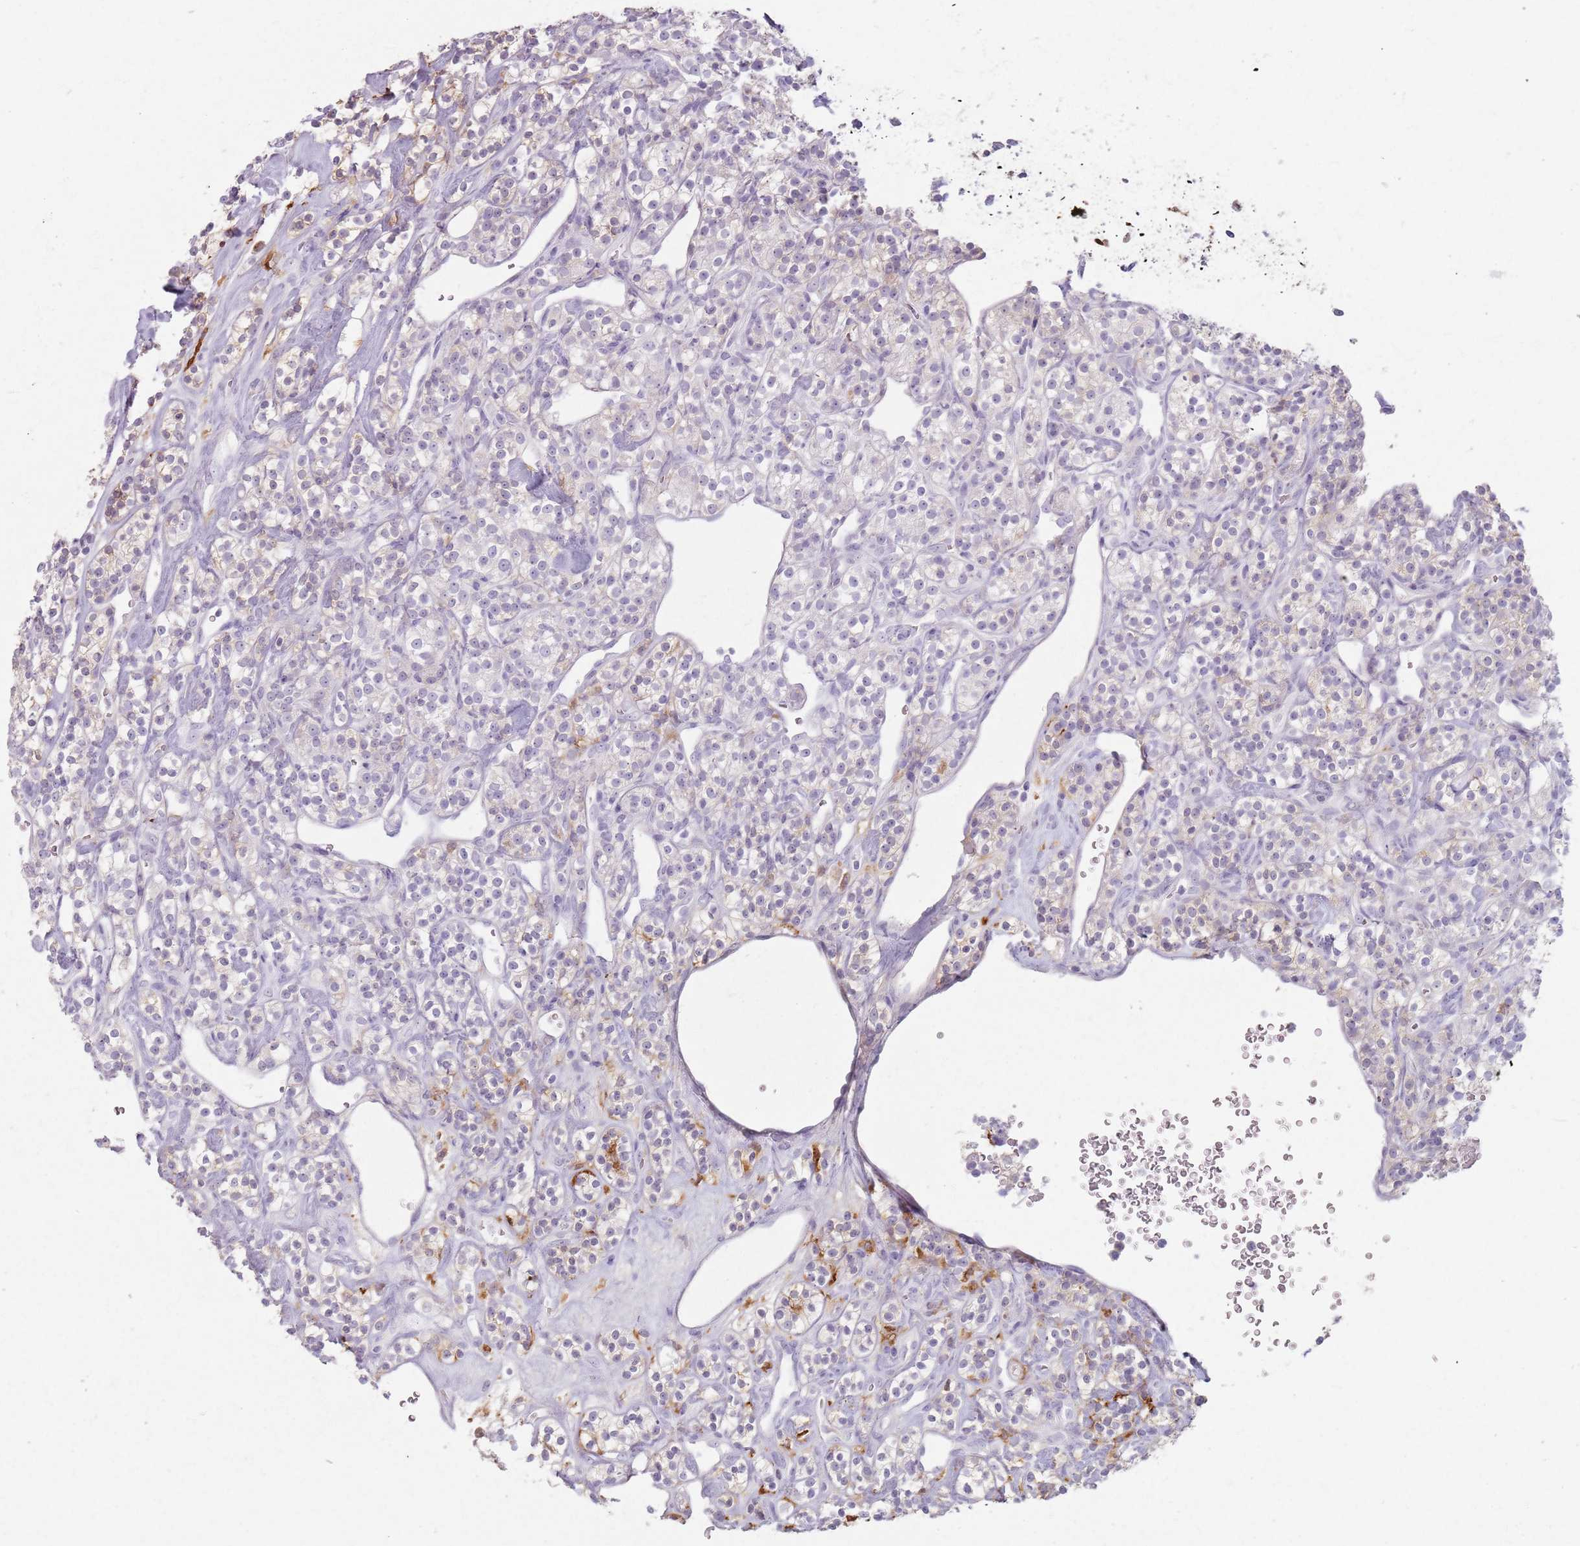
{"staining": {"intensity": "negative", "quantity": "none", "location": "none"}, "tissue": "renal cancer", "cell_type": "Tumor cells", "image_type": "cancer", "snomed": [{"axis": "morphology", "description": "Adenocarcinoma, NOS"}, {"axis": "topography", "description": "Kidney"}], "caption": "An IHC micrograph of renal adenocarcinoma is shown. There is no staining in tumor cells of renal adenocarcinoma.", "gene": "GDPGP1", "patient": {"sex": "male", "age": 77}}